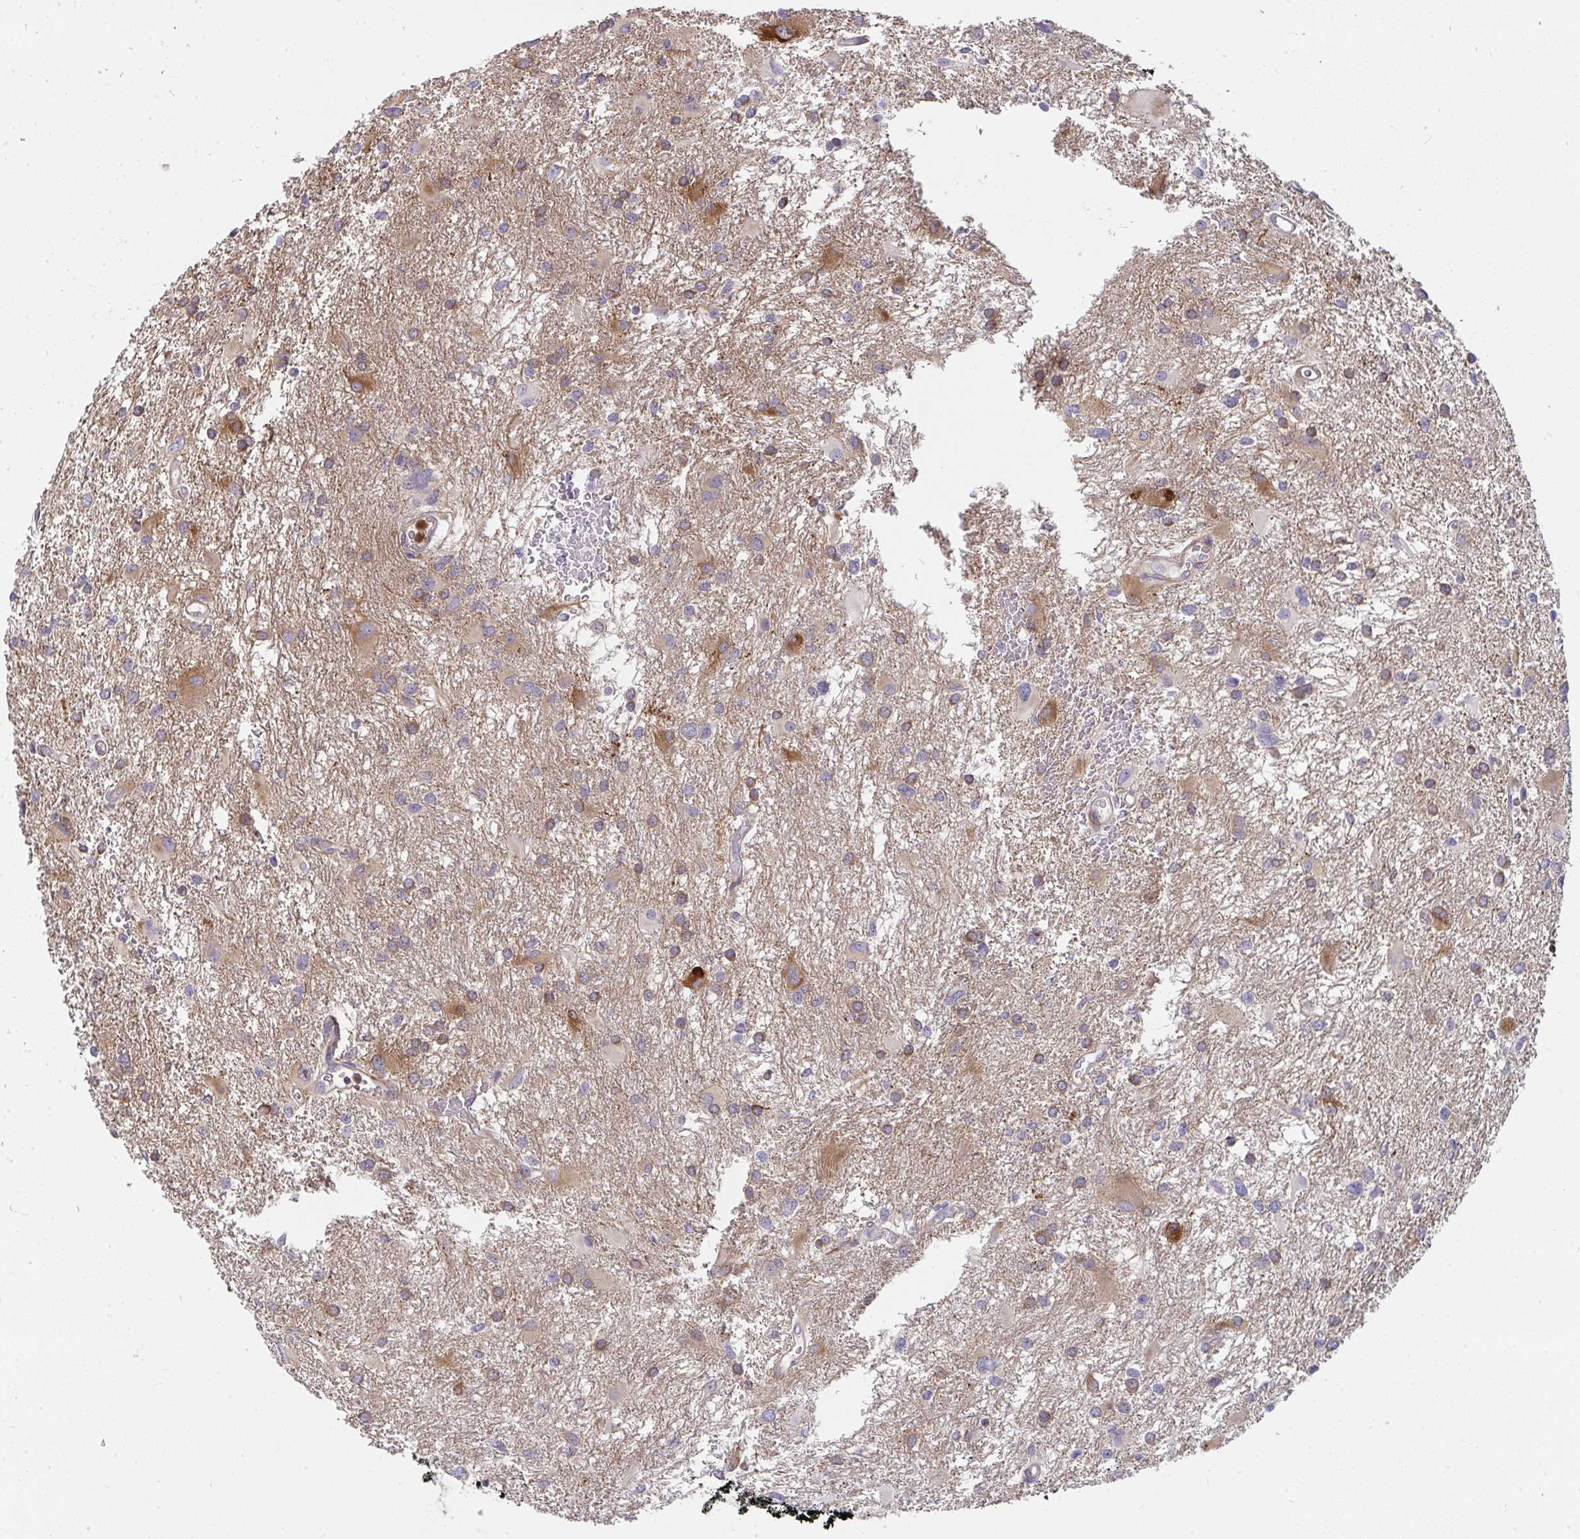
{"staining": {"intensity": "moderate", "quantity": "<25%", "location": "cytoplasmic/membranous"}, "tissue": "glioma", "cell_type": "Tumor cells", "image_type": "cancer", "snomed": [{"axis": "morphology", "description": "Glioma, malignant, High grade"}, {"axis": "topography", "description": "Brain"}], "caption": "This image demonstrates malignant glioma (high-grade) stained with IHC to label a protein in brown. The cytoplasmic/membranous of tumor cells show moderate positivity for the protein. Nuclei are counter-stained blue.", "gene": "CSF3R", "patient": {"sex": "male", "age": 53}}